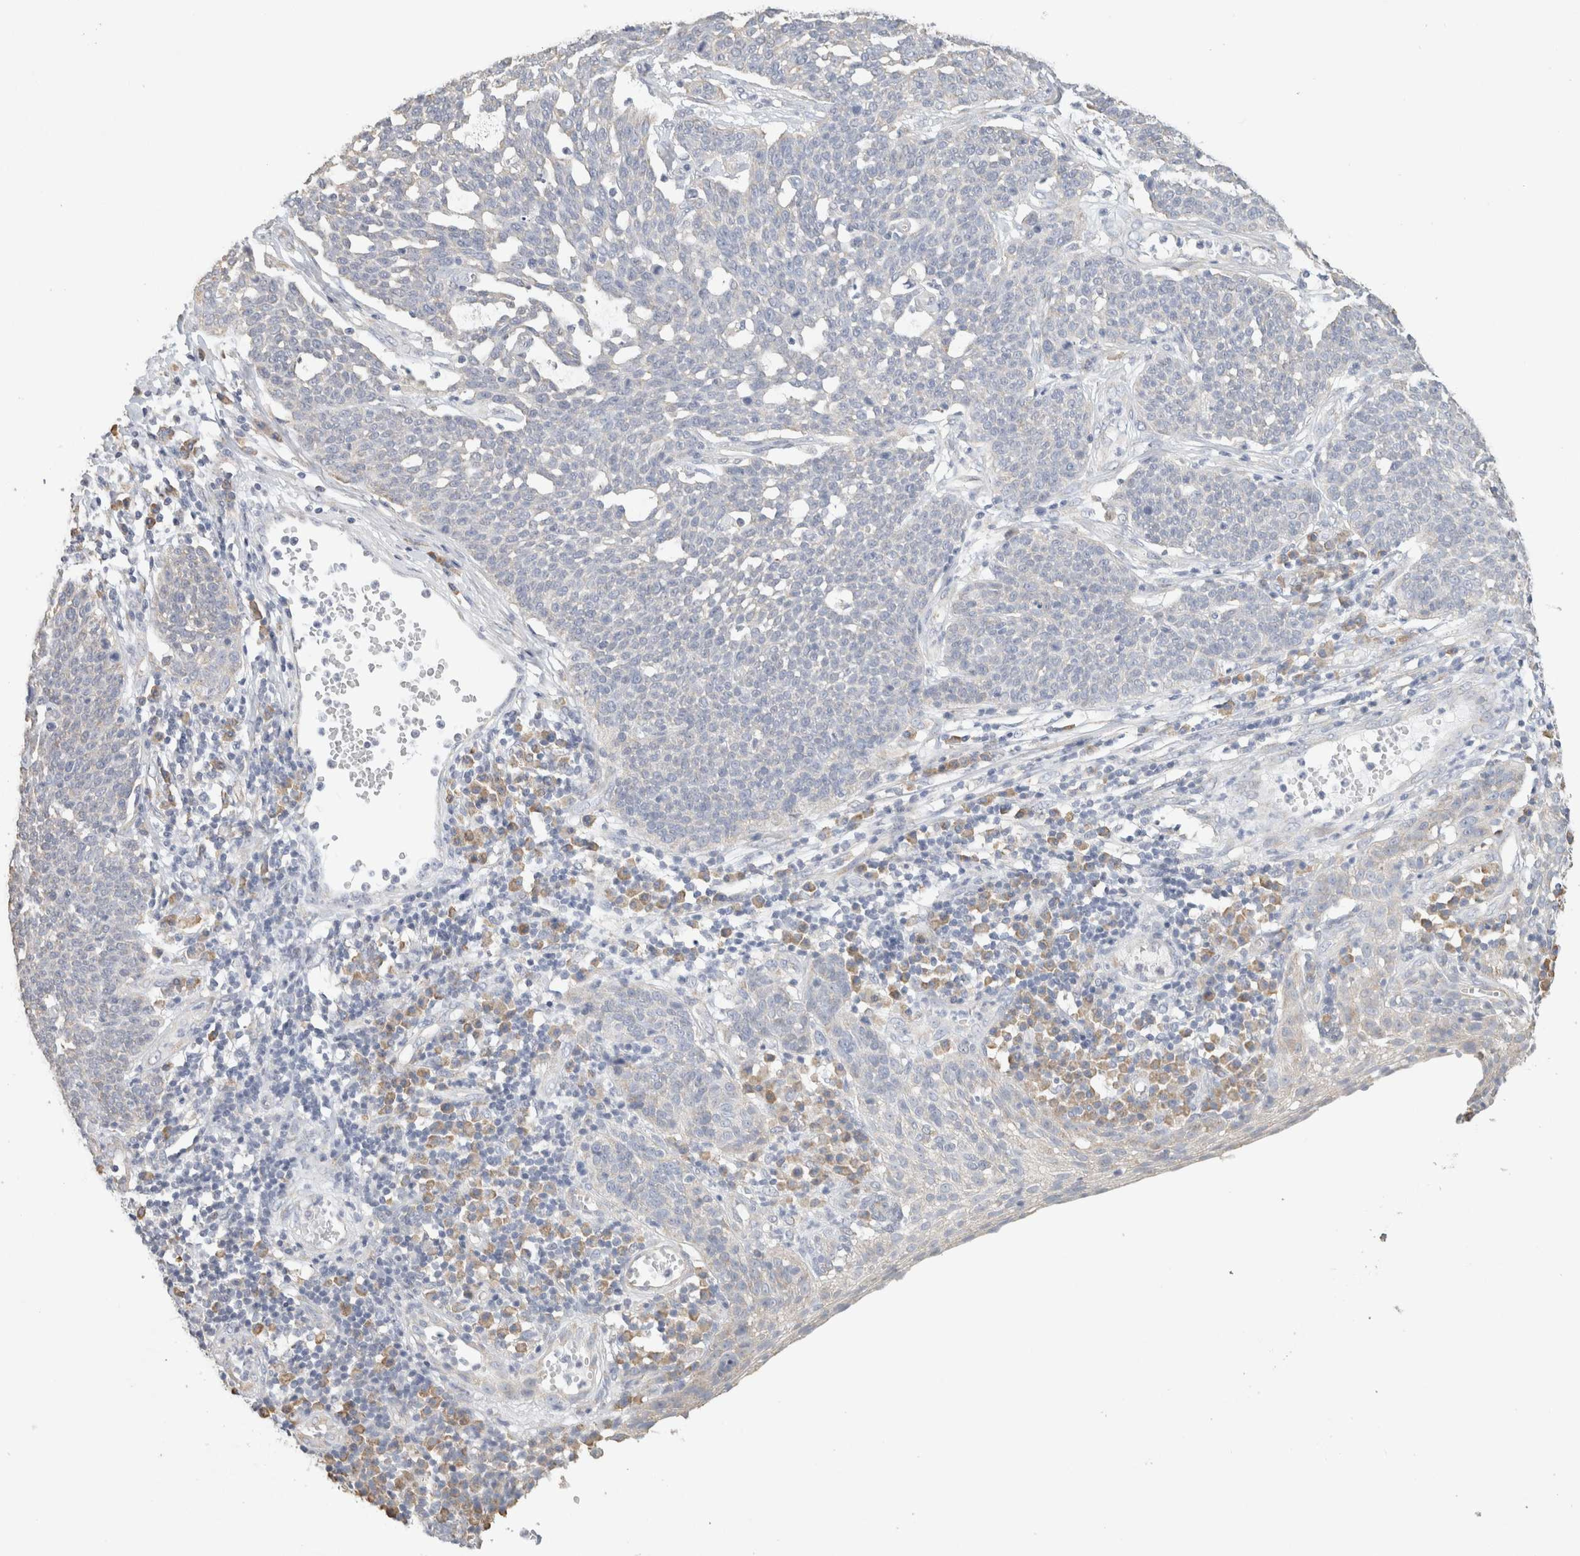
{"staining": {"intensity": "negative", "quantity": "none", "location": "none"}, "tissue": "cervical cancer", "cell_type": "Tumor cells", "image_type": "cancer", "snomed": [{"axis": "morphology", "description": "Squamous cell carcinoma, NOS"}, {"axis": "topography", "description": "Cervix"}], "caption": "Tumor cells show no significant protein expression in cervical squamous cell carcinoma.", "gene": "NEFM", "patient": {"sex": "female", "age": 34}}